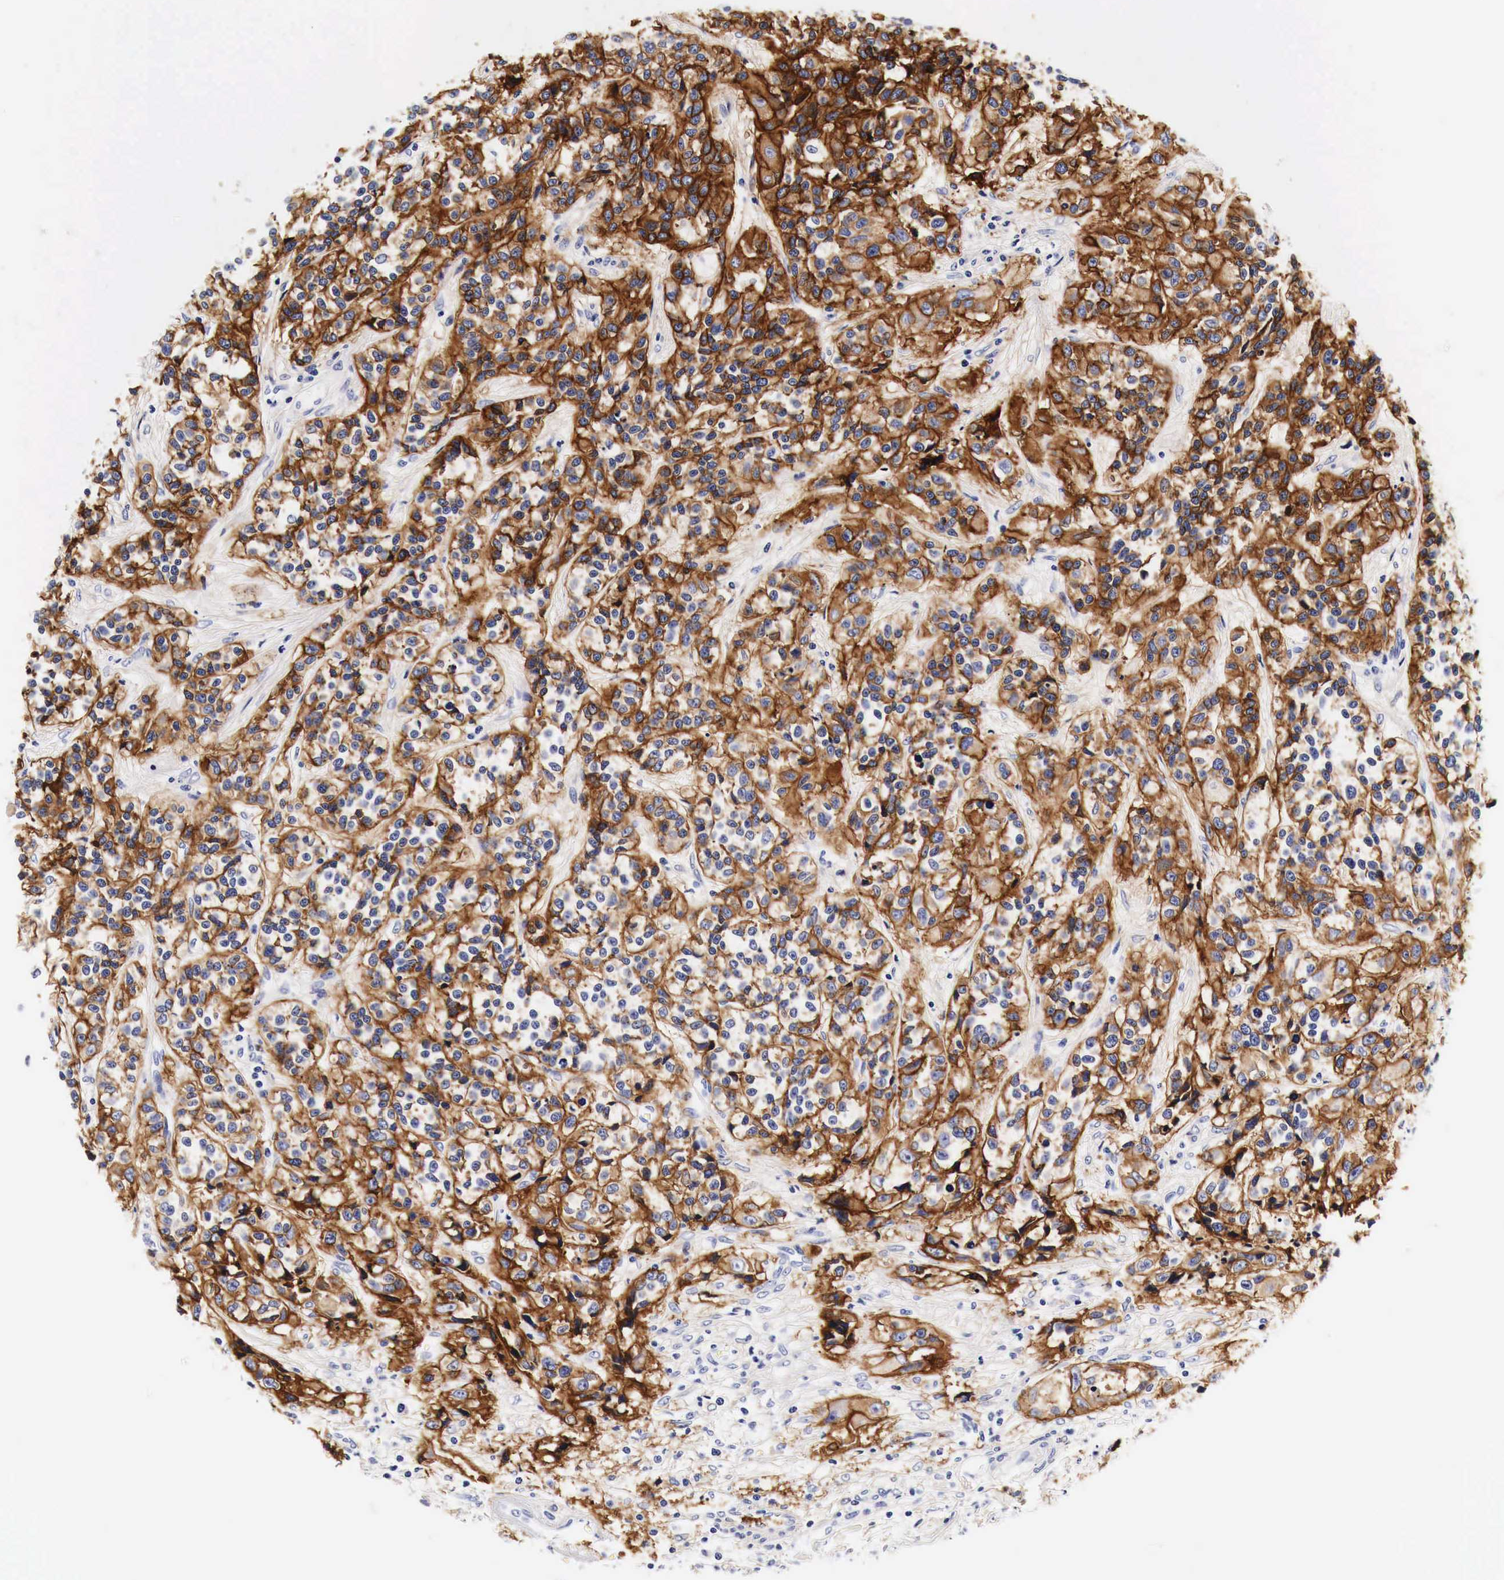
{"staining": {"intensity": "strong", "quantity": ">75%", "location": "cytoplasmic/membranous"}, "tissue": "urothelial cancer", "cell_type": "Tumor cells", "image_type": "cancer", "snomed": [{"axis": "morphology", "description": "Urothelial carcinoma, High grade"}, {"axis": "topography", "description": "Urinary bladder"}], "caption": "The micrograph demonstrates immunohistochemical staining of urothelial carcinoma (high-grade). There is strong cytoplasmic/membranous expression is present in approximately >75% of tumor cells. Immunohistochemistry (ihc) stains the protein in brown and the nuclei are stained blue.", "gene": "EGFR", "patient": {"sex": "female", "age": 81}}